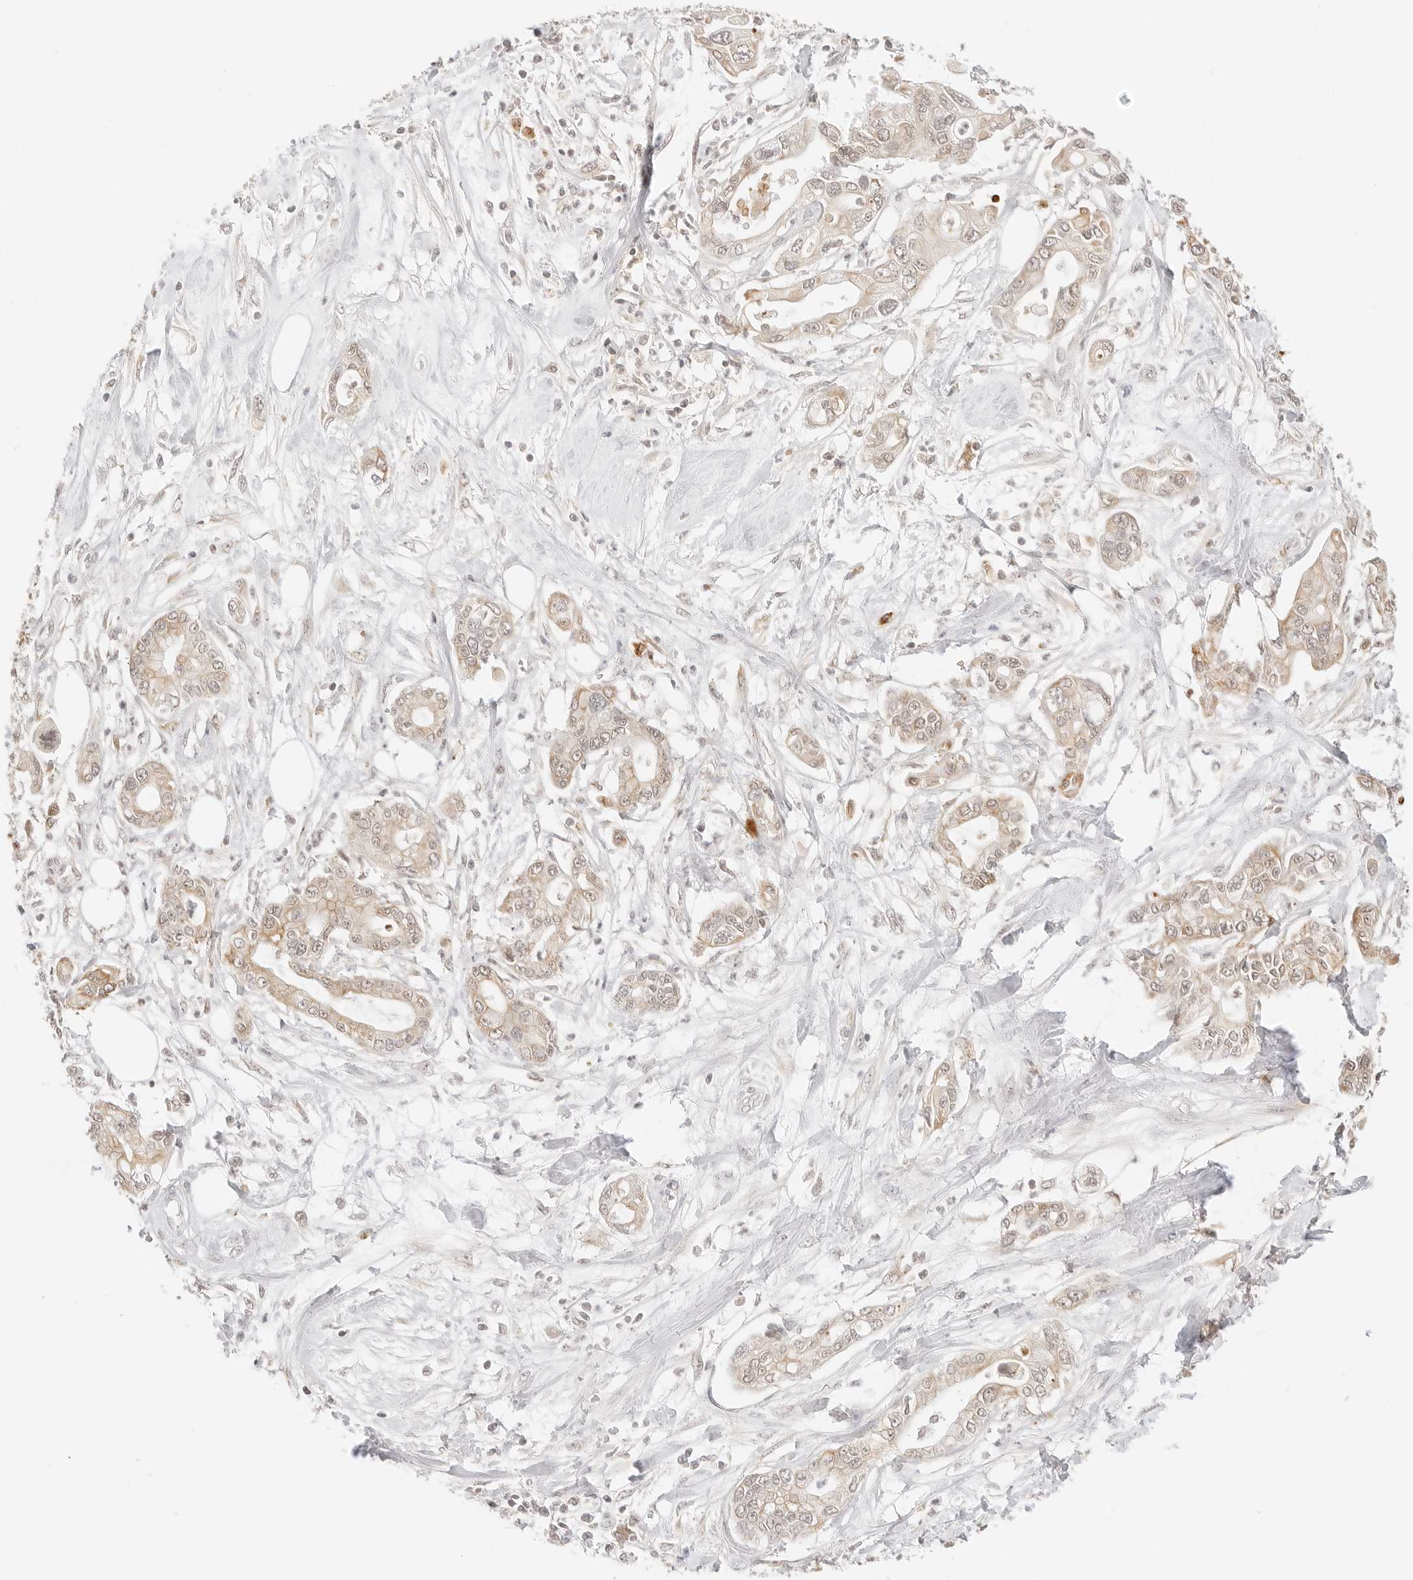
{"staining": {"intensity": "weak", "quantity": ">75%", "location": "cytoplasmic/membranous"}, "tissue": "pancreatic cancer", "cell_type": "Tumor cells", "image_type": "cancer", "snomed": [{"axis": "morphology", "description": "Adenocarcinoma, NOS"}, {"axis": "topography", "description": "Pancreas"}], "caption": "Approximately >75% of tumor cells in human pancreatic cancer (adenocarcinoma) display weak cytoplasmic/membranous protein staining as visualized by brown immunohistochemical staining.", "gene": "SEPTIN4", "patient": {"sex": "male", "age": 68}}